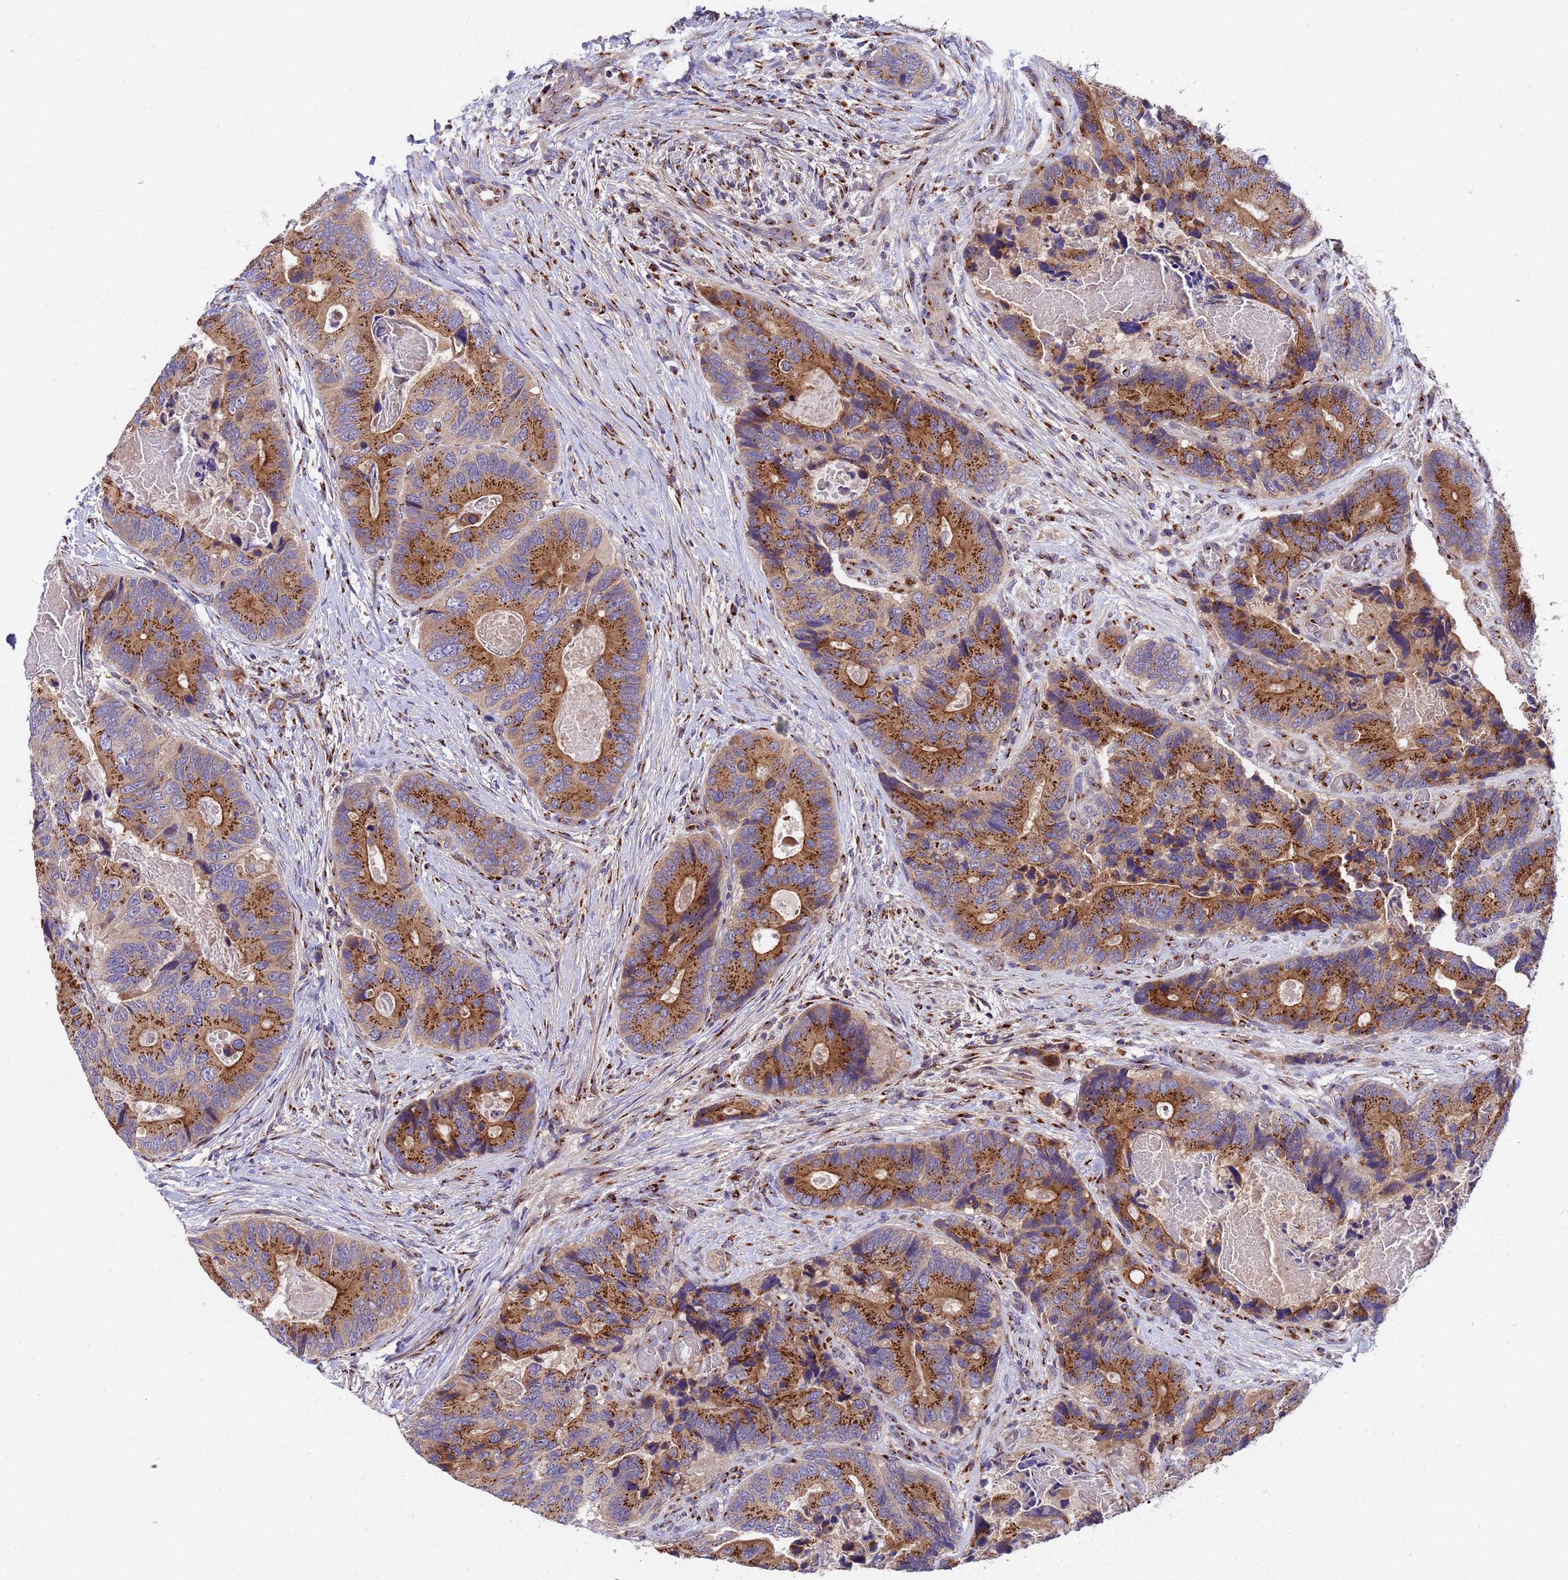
{"staining": {"intensity": "strong", "quantity": ">75%", "location": "cytoplasmic/membranous"}, "tissue": "colorectal cancer", "cell_type": "Tumor cells", "image_type": "cancer", "snomed": [{"axis": "morphology", "description": "Adenocarcinoma, NOS"}, {"axis": "topography", "description": "Colon"}], "caption": "Protein staining of adenocarcinoma (colorectal) tissue shows strong cytoplasmic/membranous expression in approximately >75% of tumor cells.", "gene": "HPS3", "patient": {"sex": "male", "age": 84}}